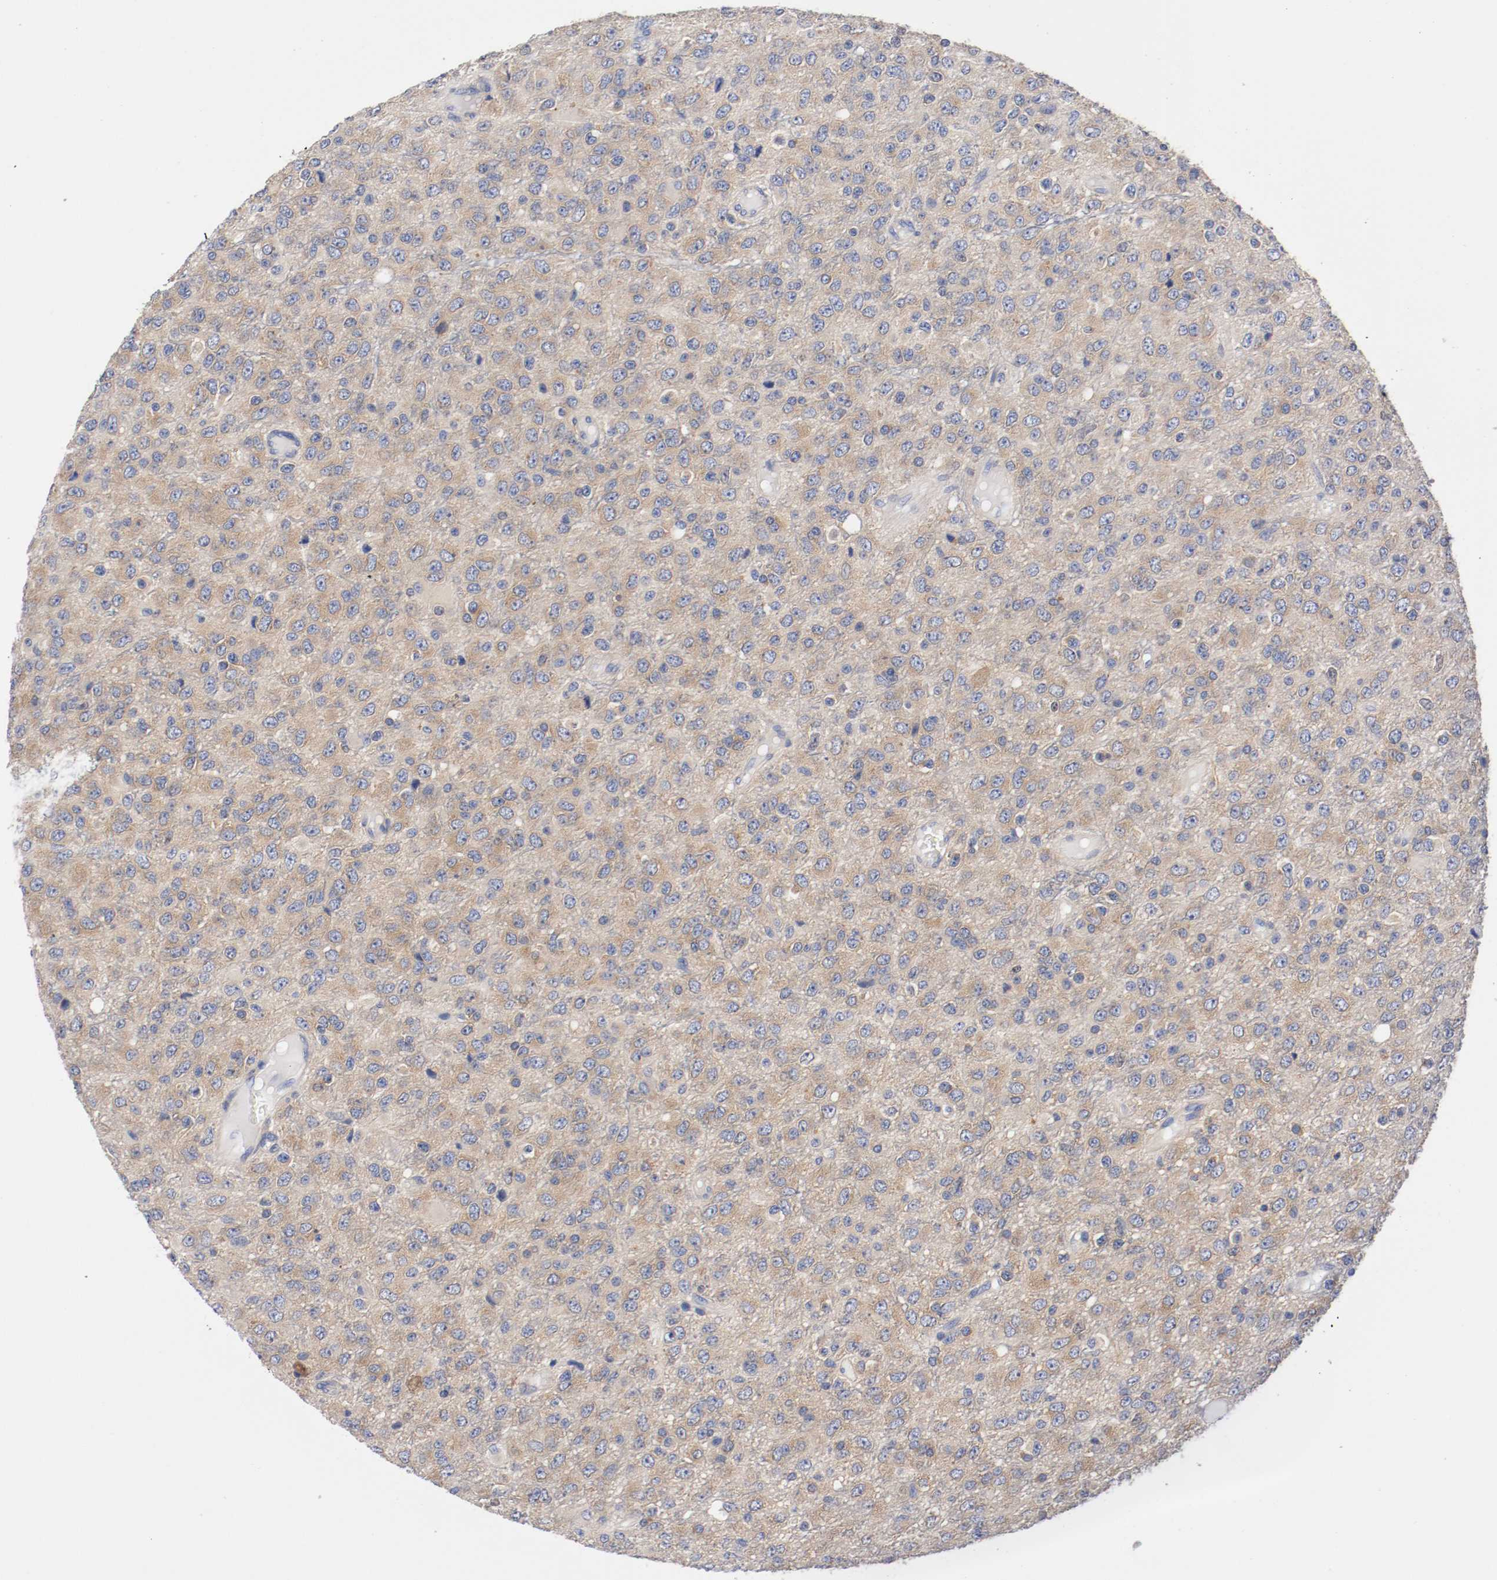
{"staining": {"intensity": "moderate", "quantity": "25%-75%", "location": "cytoplasmic/membranous"}, "tissue": "glioma", "cell_type": "Tumor cells", "image_type": "cancer", "snomed": [{"axis": "morphology", "description": "Glioma, malignant, High grade"}, {"axis": "topography", "description": "pancreas cauda"}], "caption": "Protein staining by IHC shows moderate cytoplasmic/membranous positivity in about 25%-75% of tumor cells in malignant glioma (high-grade).", "gene": "HGS", "patient": {"sex": "male", "age": 60}}